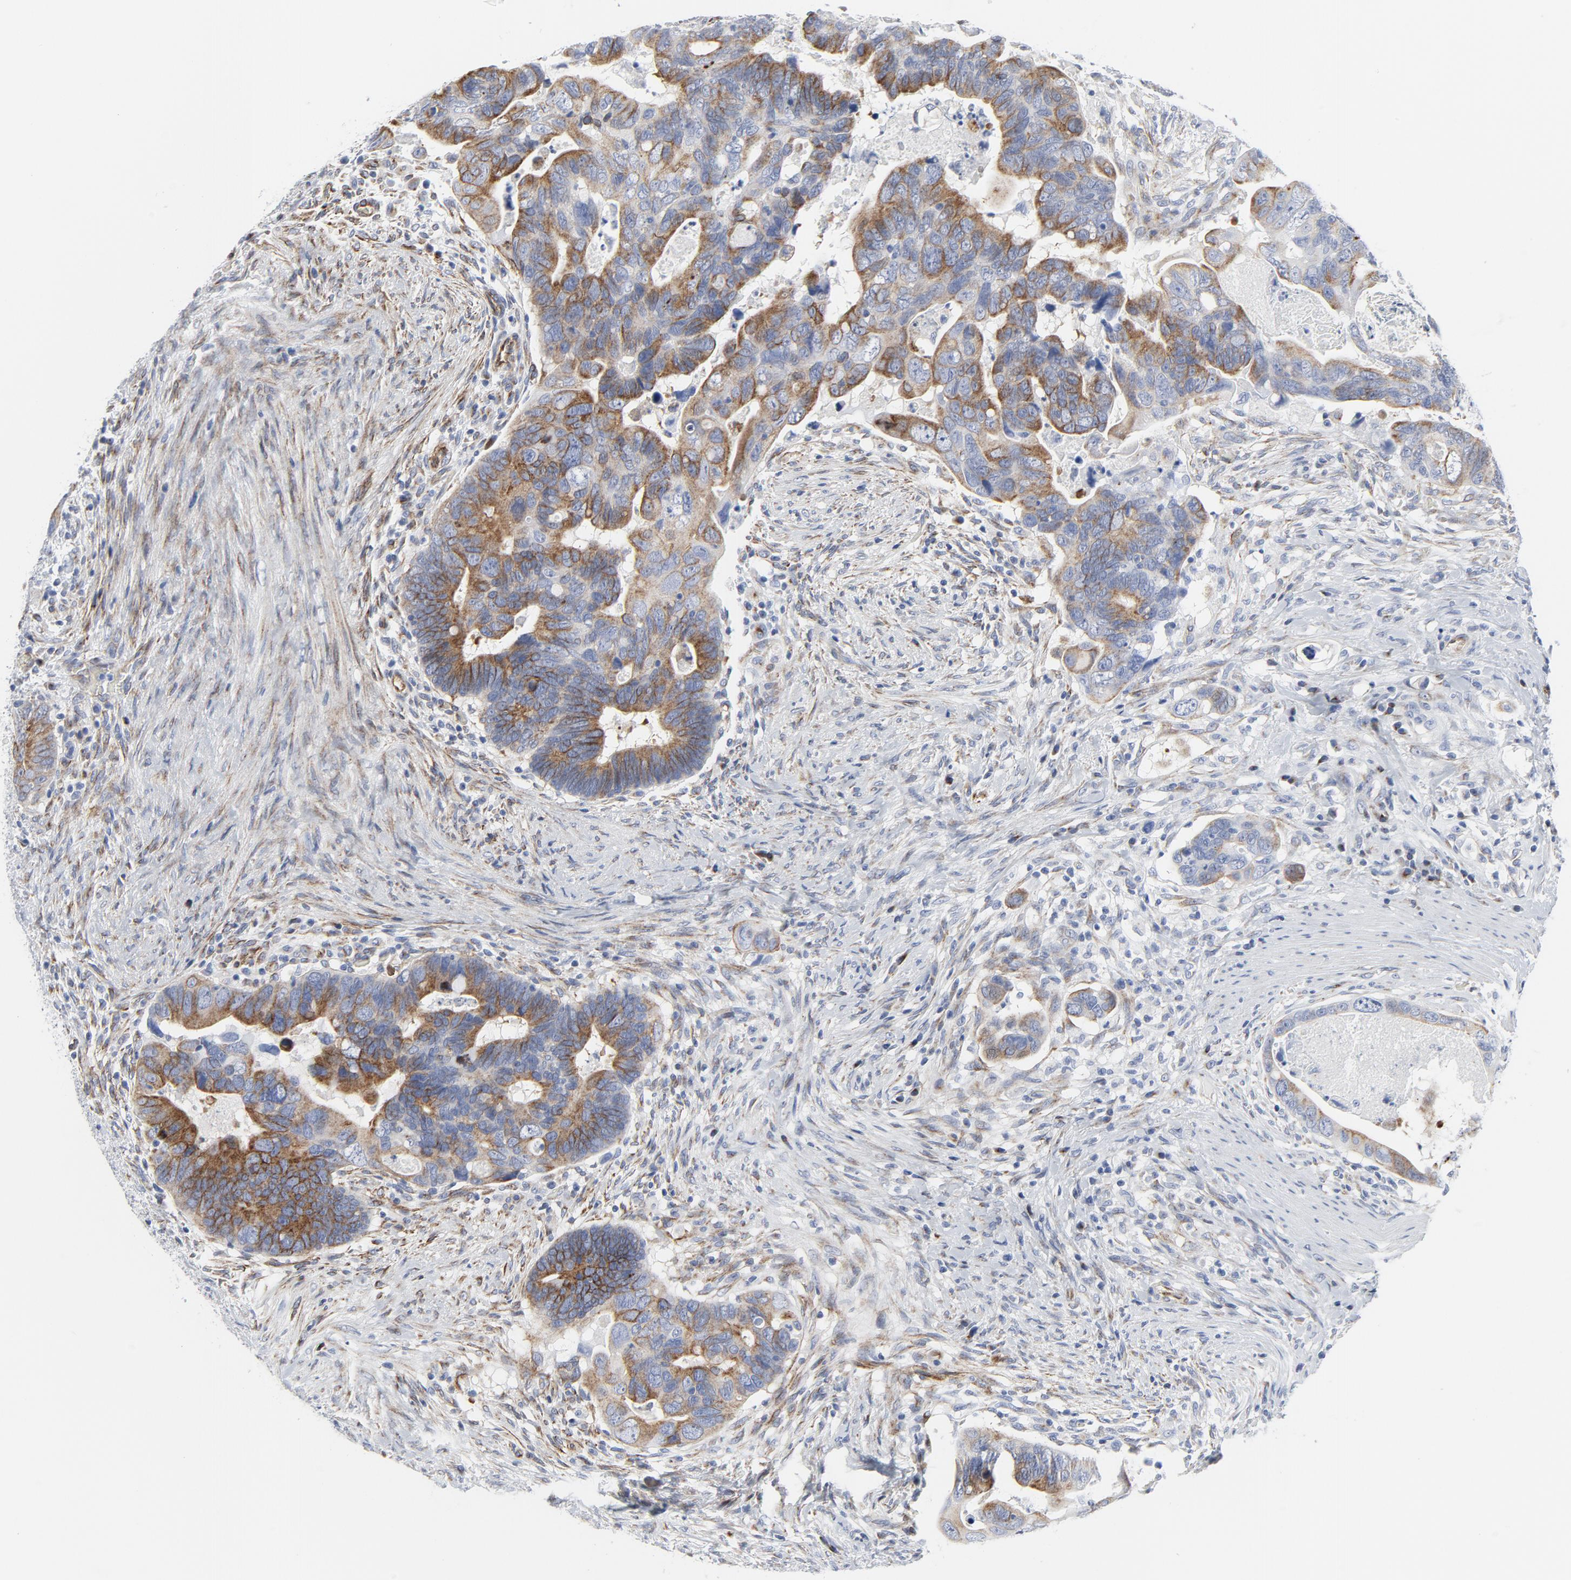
{"staining": {"intensity": "moderate", "quantity": "25%-75%", "location": "cytoplasmic/membranous"}, "tissue": "colorectal cancer", "cell_type": "Tumor cells", "image_type": "cancer", "snomed": [{"axis": "morphology", "description": "Adenocarcinoma, NOS"}, {"axis": "topography", "description": "Rectum"}], "caption": "The micrograph demonstrates a brown stain indicating the presence of a protein in the cytoplasmic/membranous of tumor cells in colorectal cancer (adenocarcinoma).", "gene": "TUBB1", "patient": {"sex": "male", "age": 53}}